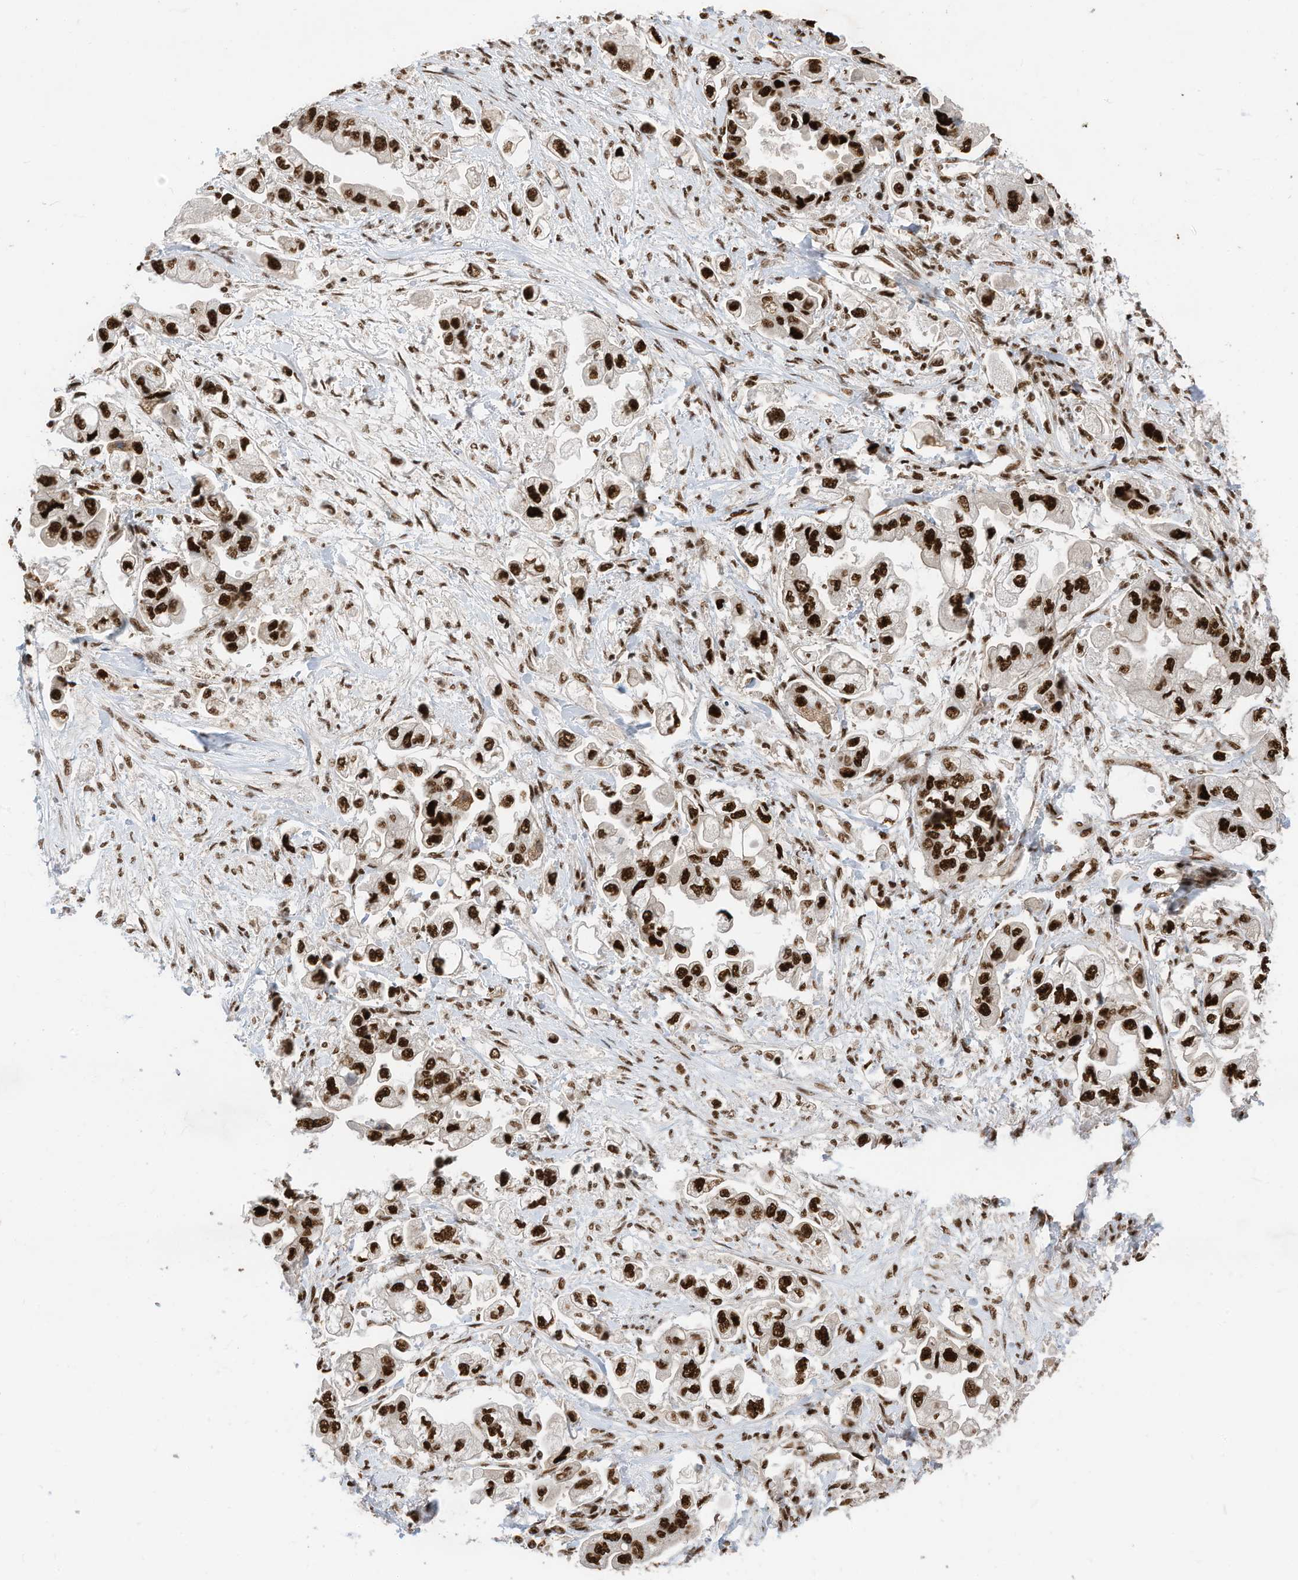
{"staining": {"intensity": "strong", "quantity": ">75%", "location": "nuclear"}, "tissue": "stomach cancer", "cell_type": "Tumor cells", "image_type": "cancer", "snomed": [{"axis": "morphology", "description": "Adenocarcinoma, NOS"}, {"axis": "topography", "description": "Stomach"}], "caption": "IHC staining of stomach adenocarcinoma, which exhibits high levels of strong nuclear expression in approximately >75% of tumor cells indicating strong nuclear protein expression. The staining was performed using DAB (3,3'-diaminobenzidine) (brown) for protein detection and nuclei were counterstained in hematoxylin (blue).", "gene": "SF3A3", "patient": {"sex": "male", "age": 62}}